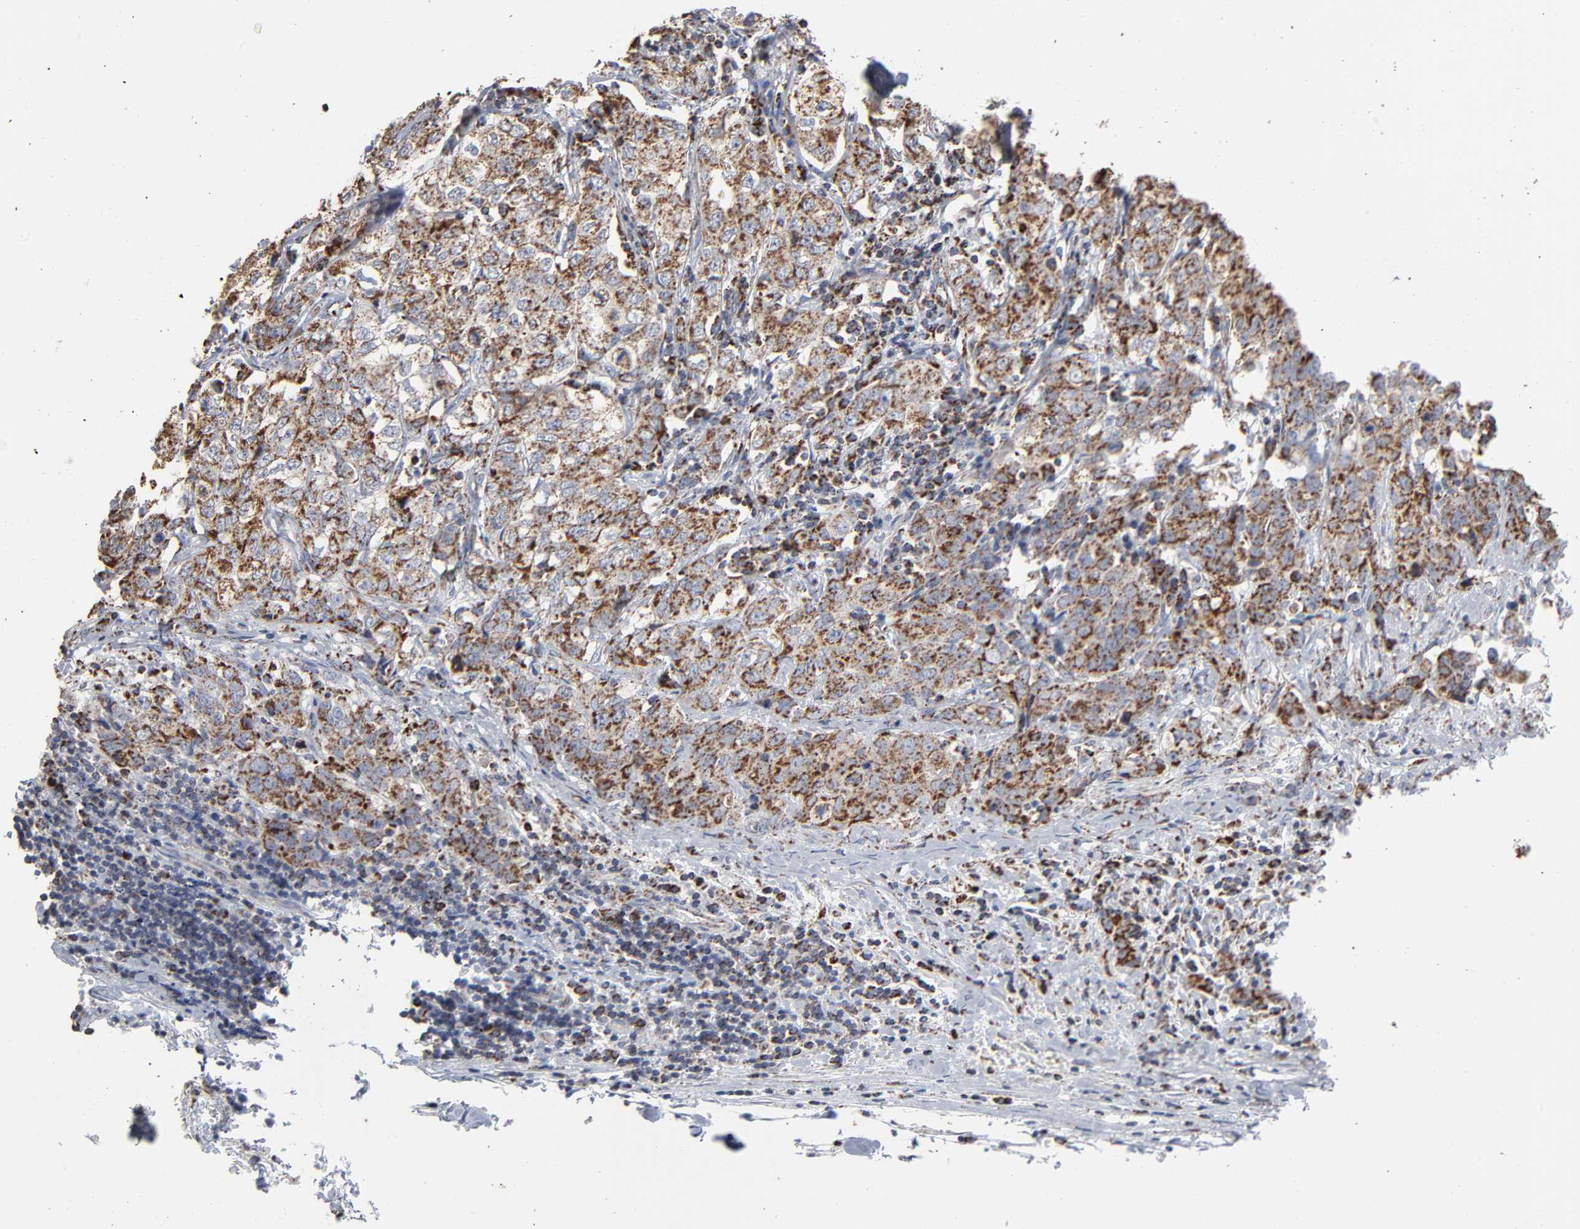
{"staining": {"intensity": "strong", "quantity": ">75%", "location": "cytoplasmic/membranous"}, "tissue": "stomach cancer", "cell_type": "Tumor cells", "image_type": "cancer", "snomed": [{"axis": "morphology", "description": "Adenocarcinoma, NOS"}, {"axis": "topography", "description": "Stomach"}], "caption": "Brown immunohistochemical staining in stomach cancer (adenocarcinoma) exhibits strong cytoplasmic/membranous expression in approximately >75% of tumor cells.", "gene": "UQCRC1", "patient": {"sex": "male", "age": 48}}